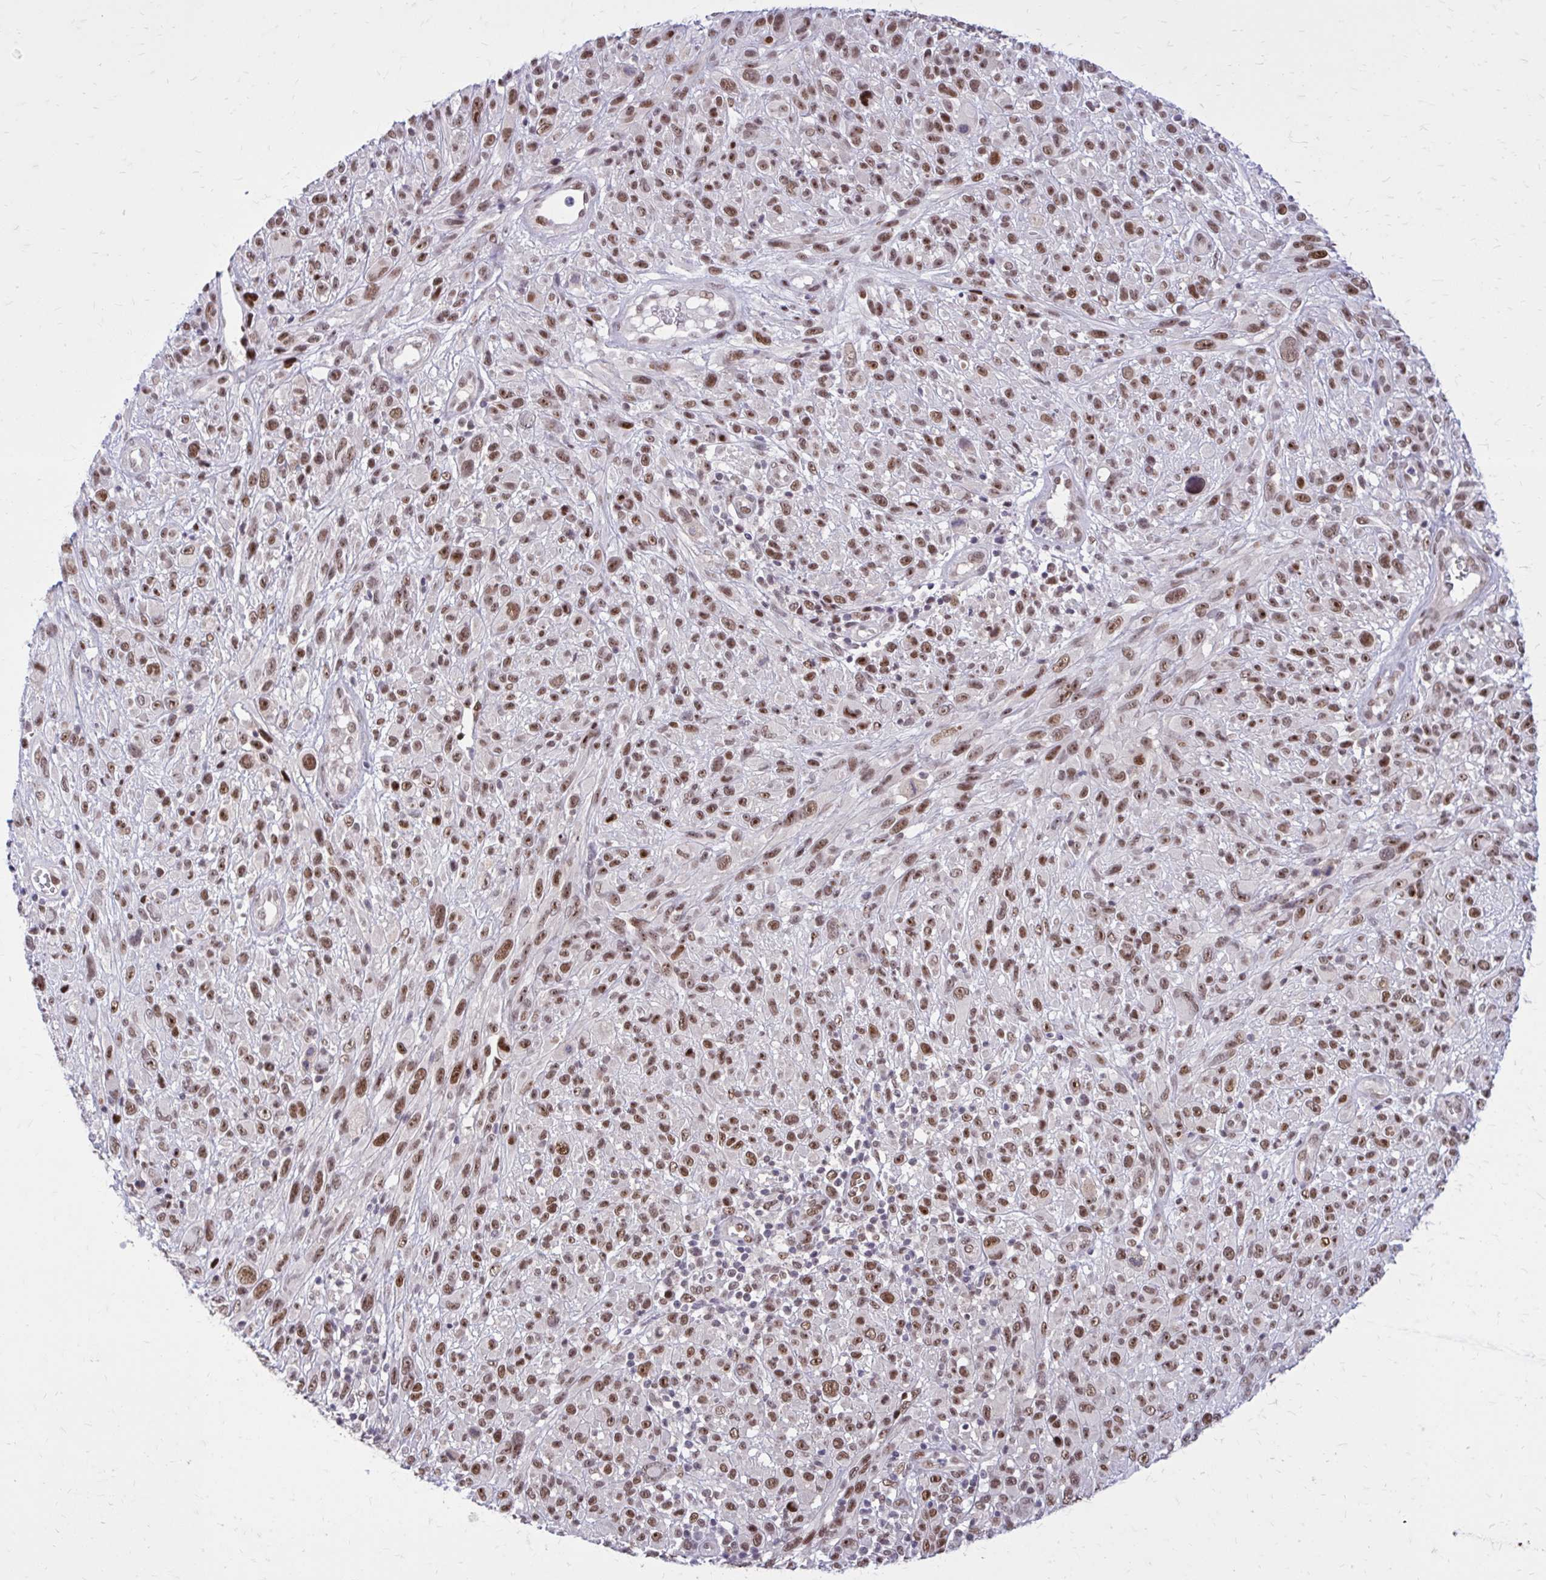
{"staining": {"intensity": "strong", "quantity": ">75%", "location": "nuclear"}, "tissue": "melanoma", "cell_type": "Tumor cells", "image_type": "cancer", "snomed": [{"axis": "morphology", "description": "Malignant melanoma, NOS"}, {"axis": "topography", "description": "Skin"}], "caption": "A high-resolution image shows IHC staining of malignant melanoma, which shows strong nuclear staining in approximately >75% of tumor cells.", "gene": "PSME4", "patient": {"sex": "male", "age": 68}}